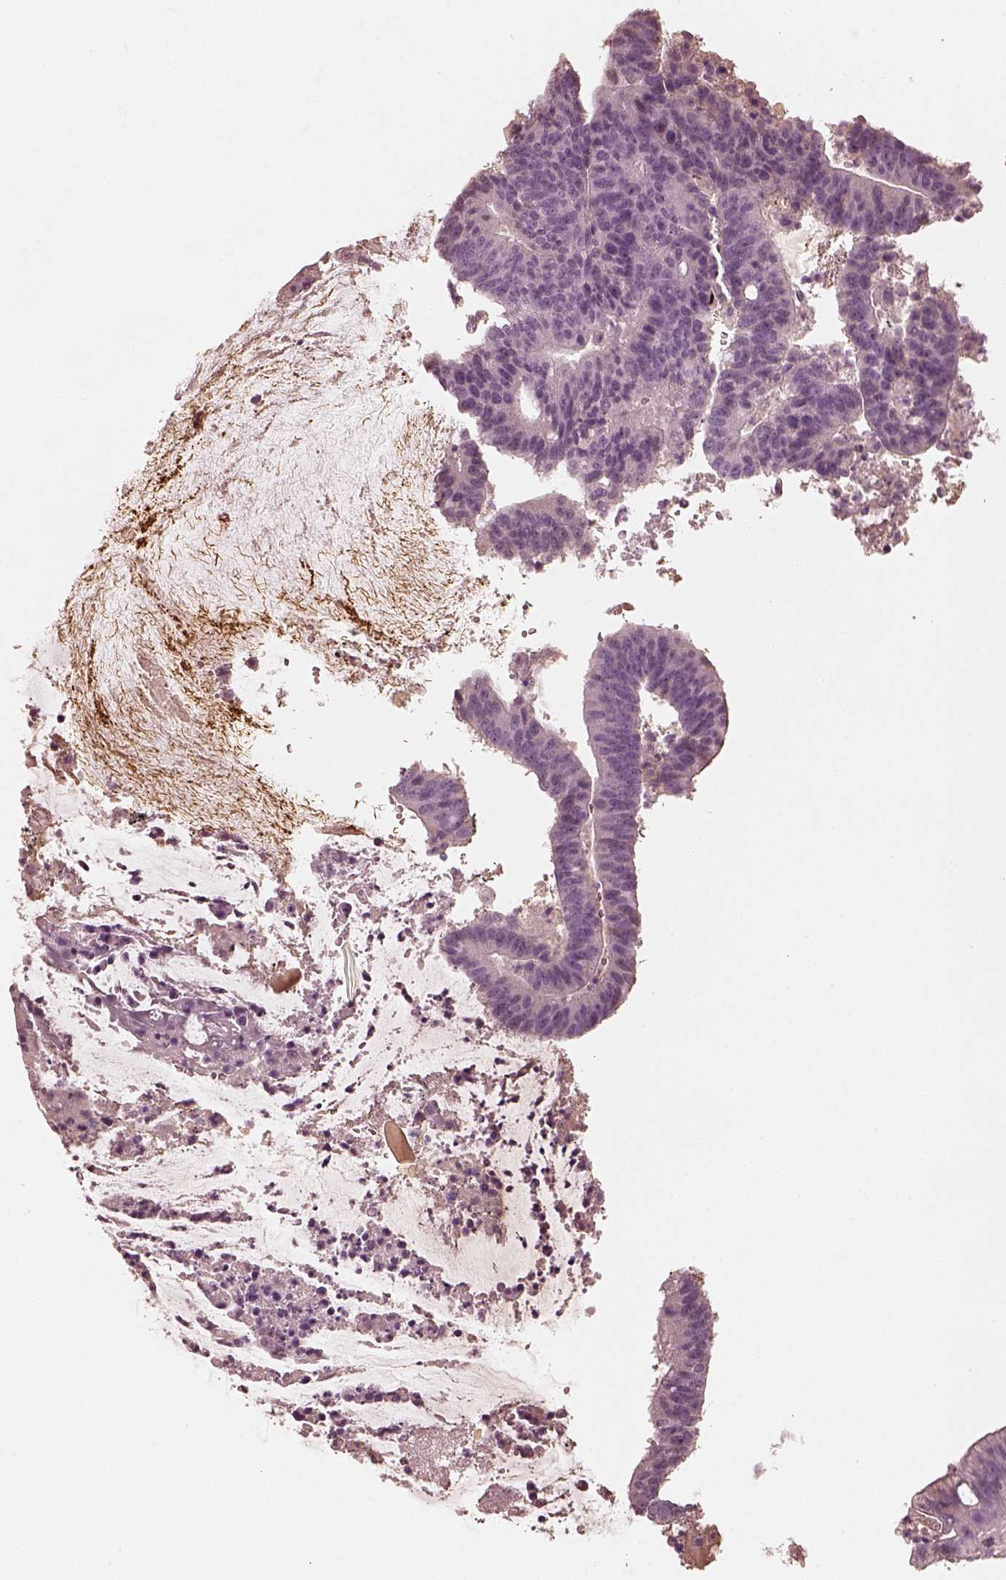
{"staining": {"intensity": "negative", "quantity": "none", "location": "none"}, "tissue": "colorectal cancer", "cell_type": "Tumor cells", "image_type": "cancer", "snomed": [{"axis": "morphology", "description": "Adenocarcinoma, NOS"}, {"axis": "topography", "description": "Colon"}], "caption": "This is a photomicrograph of IHC staining of colorectal adenocarcinoma, which shows no expression in tumor cells. (DAB immunohistochemistry with hematoxylin counter stain).", "gene": "RS1", "patient": {"sex": "female", "age": 43}}